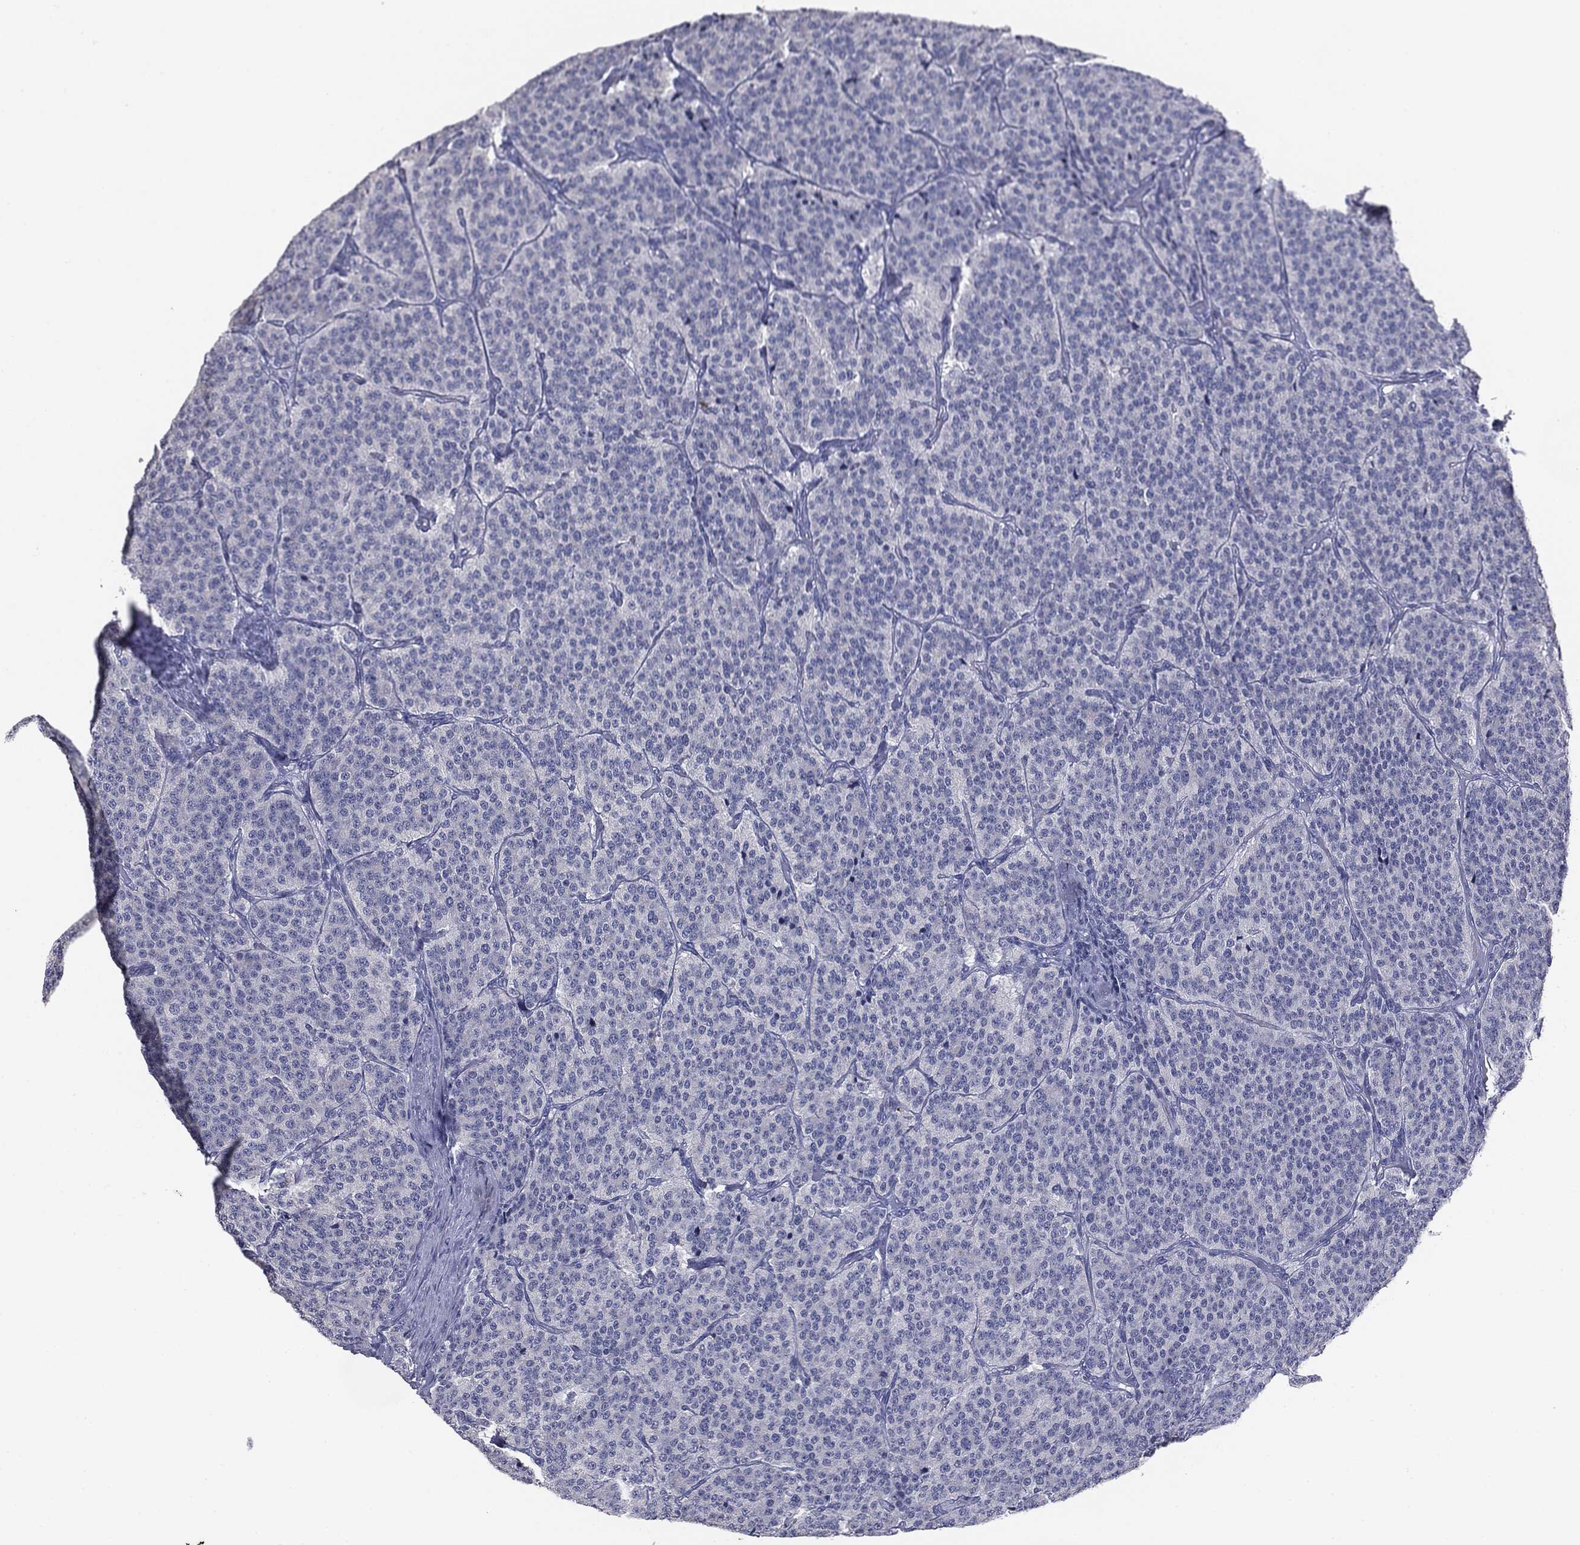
{"staining": {"intensity": "negative", "quantity": "none", "location": "none"}, "tissue": "carcinoid", "cell_type": "Tumor cells", "image_type": "cancer", "snomed": [{"axis": "morphology", "description": "Carcinoid, malignant, NOS"}, {"axis": "topography", "description": "Small intestine"}], "caption": "This is an immunohistochemistry (IHC) histopathology image of carcinoid. There is no staining in tumor cells.", "gene": "MUC1", "patient": {"sex": "female", "age": 58}}